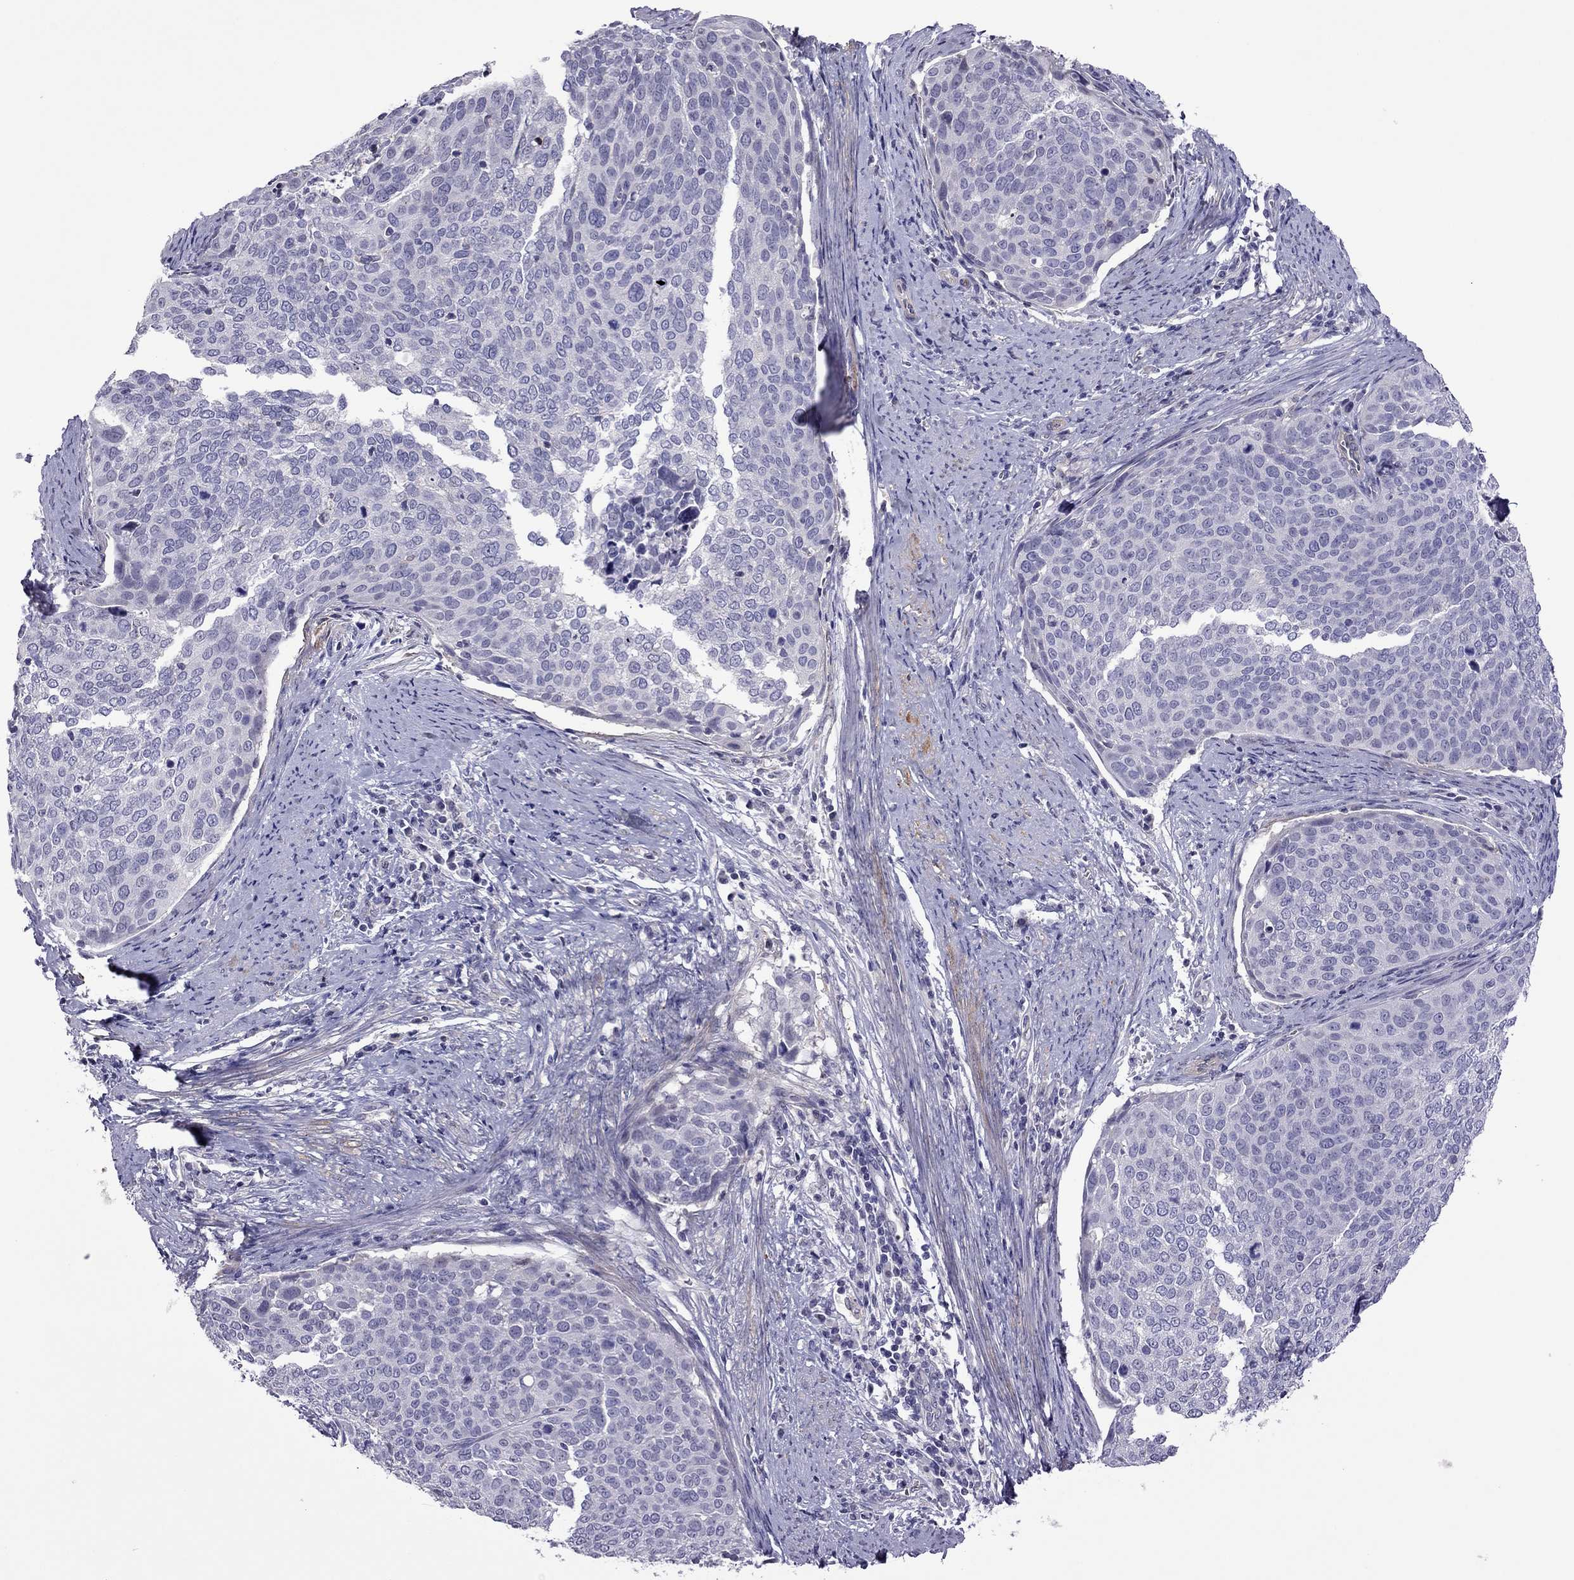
{"staining": {"intensity": "negative", "quantity": "none", "location": "none"}, "tissue": "cervical cancer", "cell_type": "Tumor cells", "image_type": "cancer", "snomed": [{"axis": "morphology", "description": "Squamous cell carcinoma, NOS"}, {"axis": "topography", "description": "Cervix"}], "caption": "Cervical cancer (squamous cell carcinoma) stained for a protein using immunohistochemistry displays no positivity tumor cells.", "gene": "SLC16A8", "patient": {"sex": "female", "age": 39}}